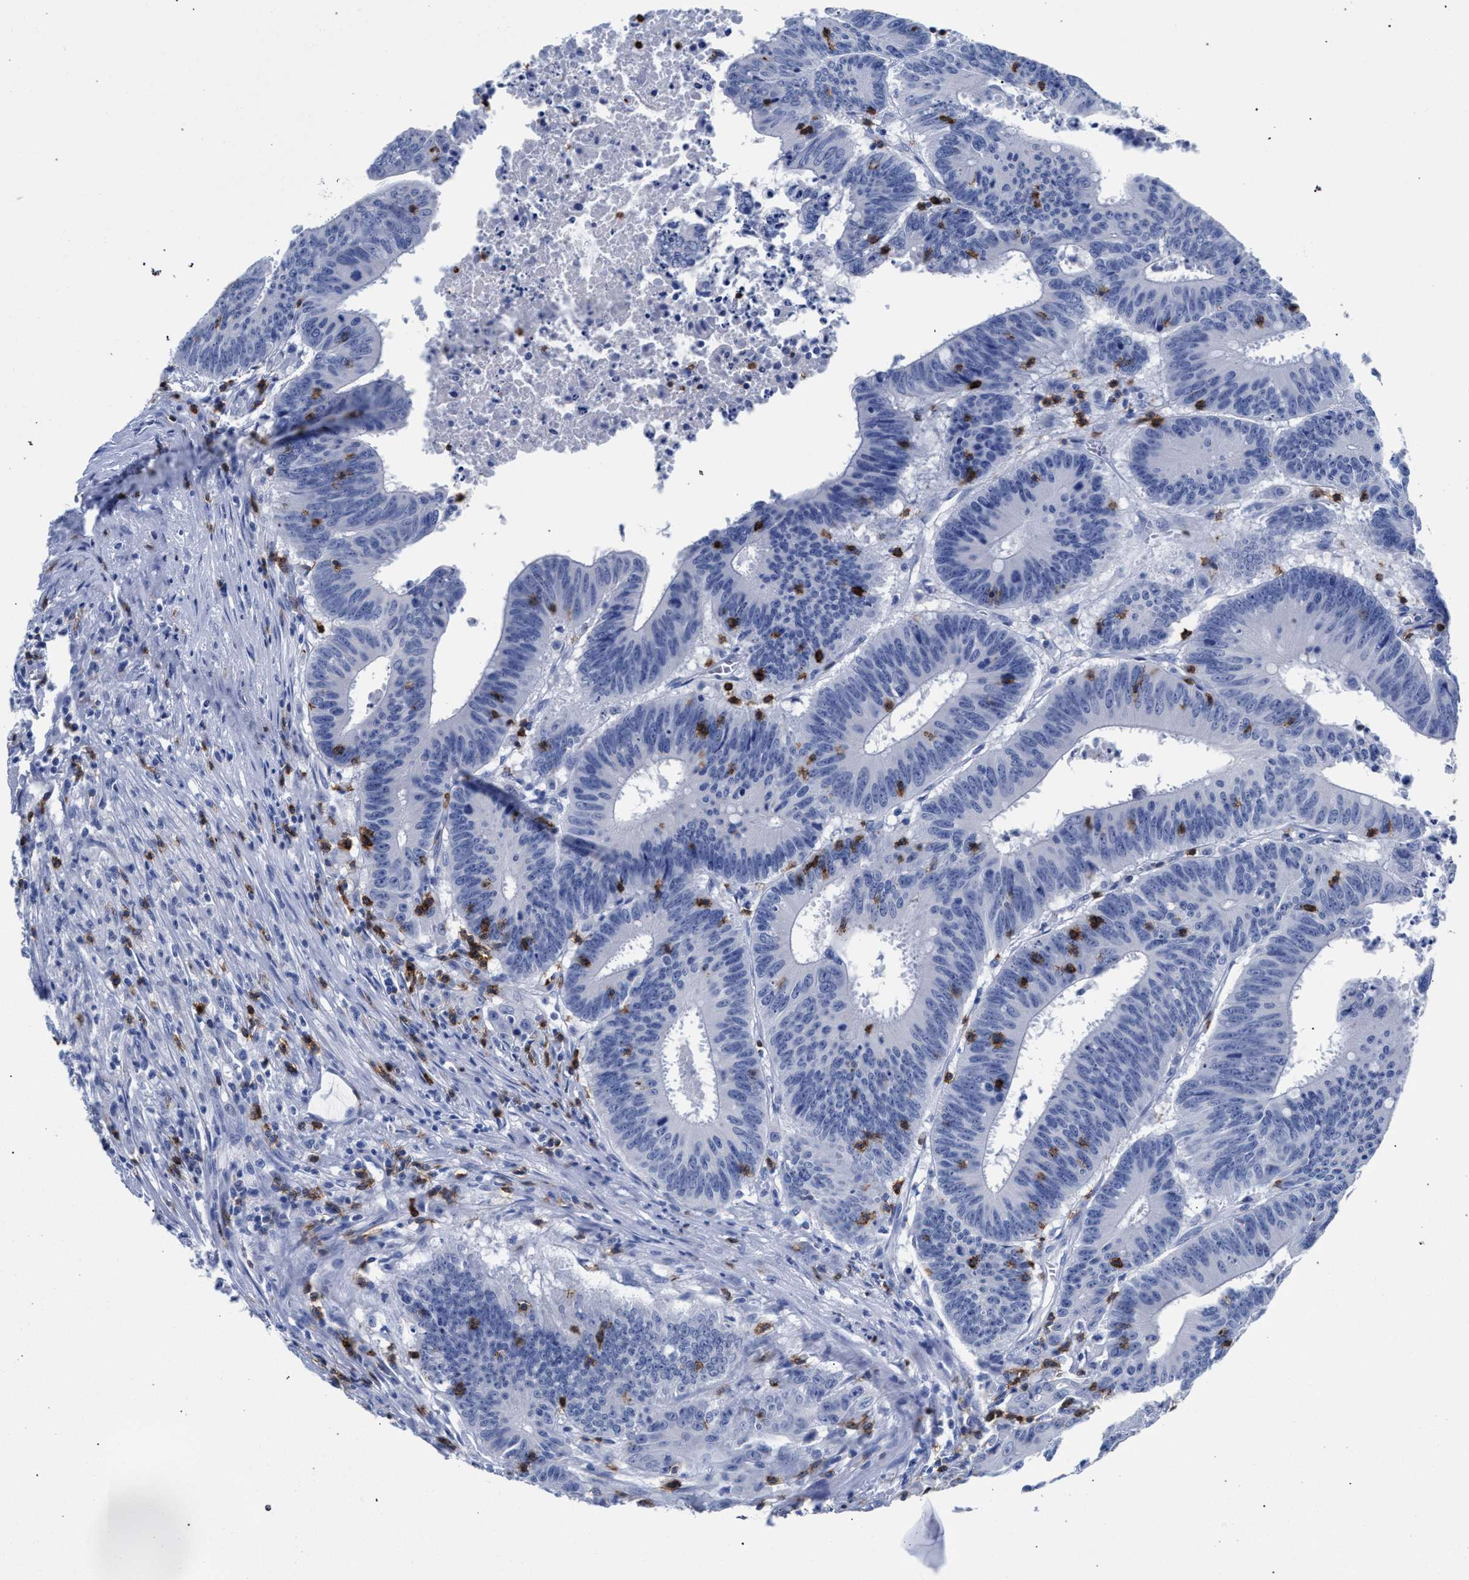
{"staining": {"intensity": "negative", "quantity": "none", "location": "none"}, "tissue": "colorectal cancer", "cell_type": "Tumor cells", "image_type": "cancer", "snomed": [{"axis": "morphology", "description": "Adenocarcinoma, NOS"}, {"axis": "topography", "description": "Colon"}], "caption": "A photomicrograph of adenocarcinoma (colorectal) stained for a protein exhibits no brown staining in tumor cells.", "gene": "KLRK1", "patient": {"sex": "male", "age": 45}}